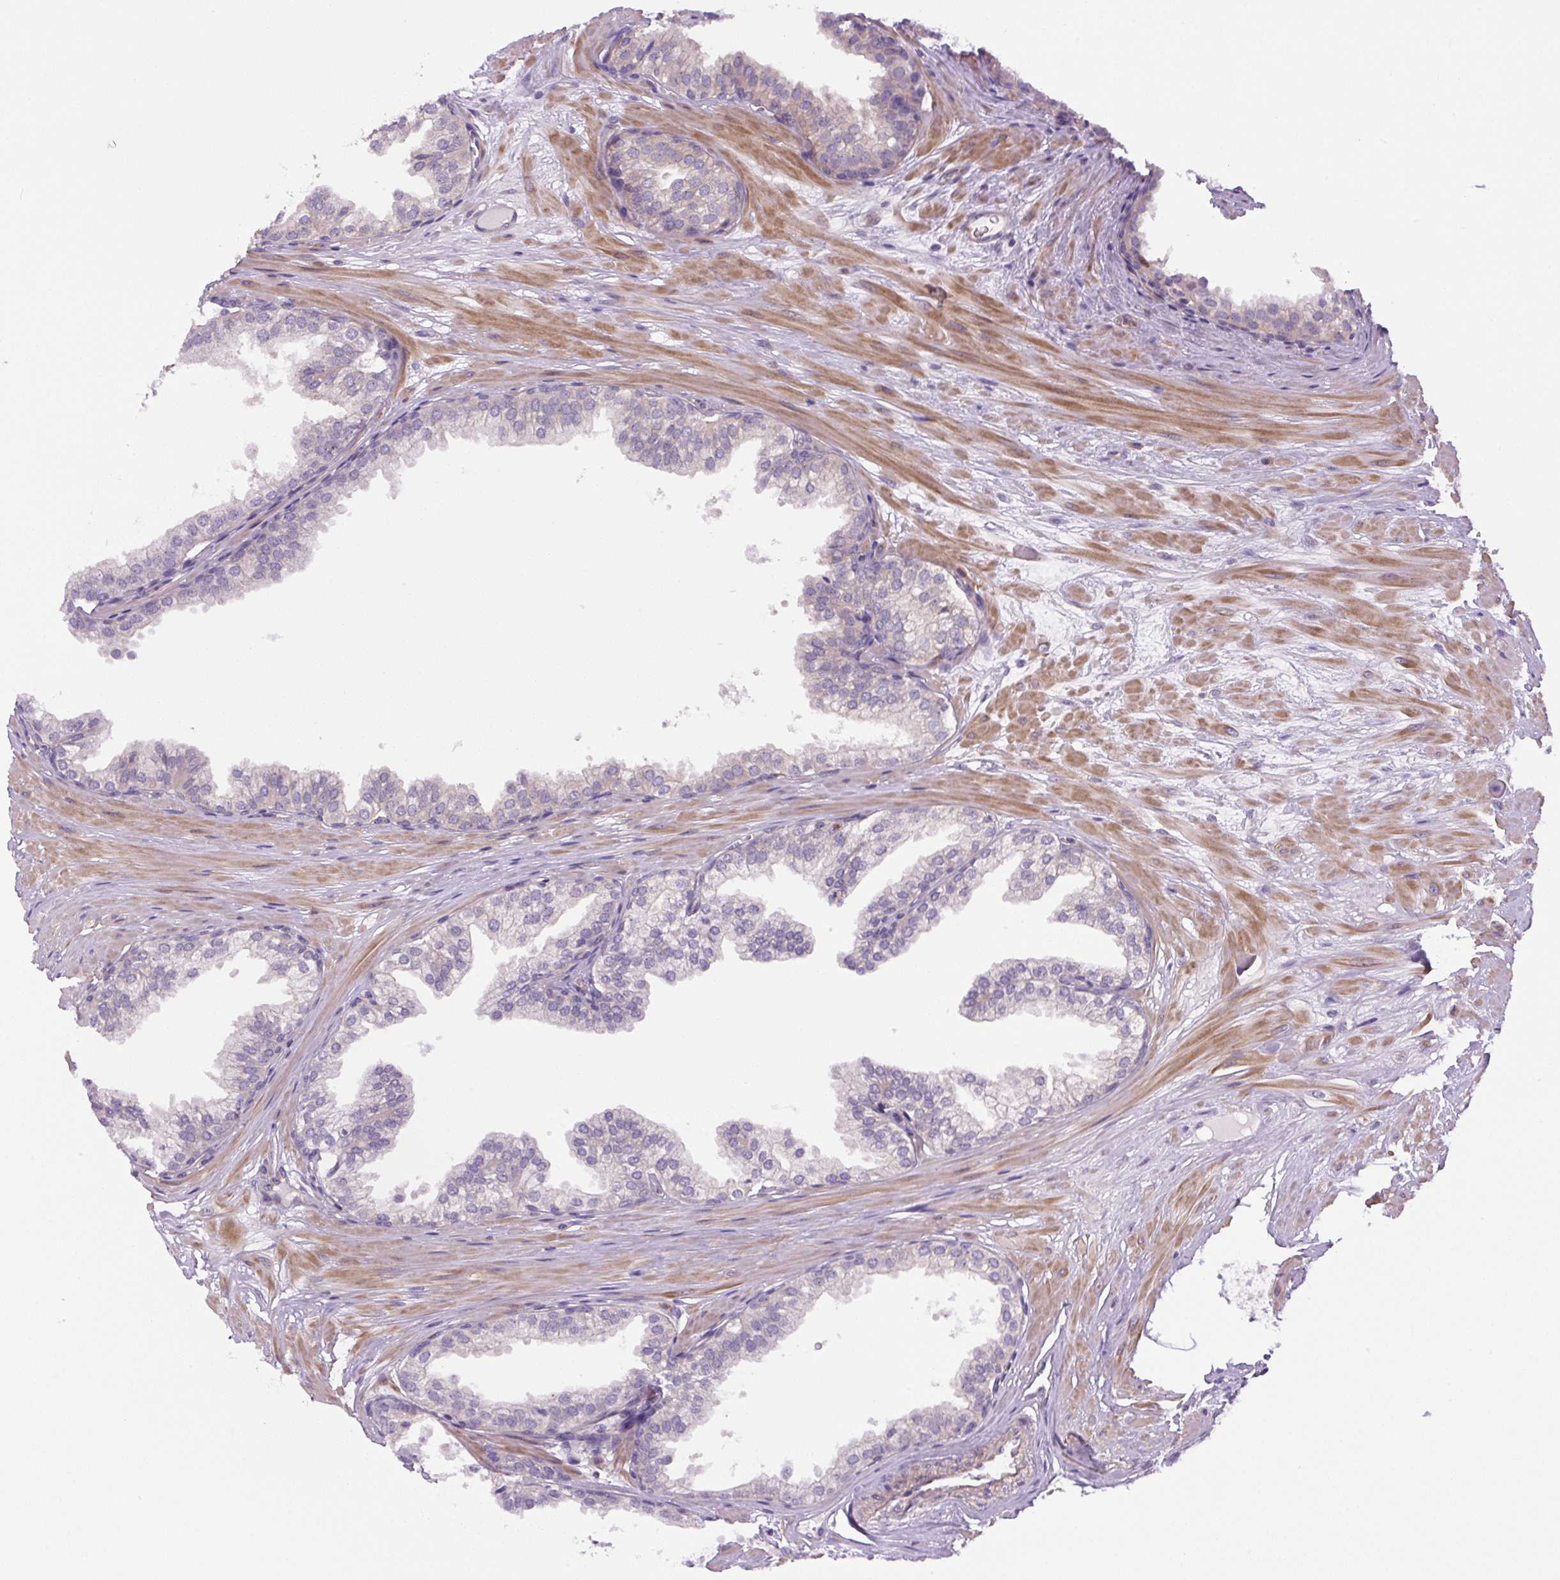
{"staining": {"intensity": "moderate", "quantity": "<25%", "location": "cytoplasmic/membranous"}, "tissue": "prostate", "cell_type": "Glandular cells", "image_type": "normal", "snomed": [{"axis": "morphology", "description": "Normal tissue, NOS"}, {"axis": "topography", "description": "Prostate"}, {"axis": "topography", "description": "Peripheral nerve tissue"}], "caption": "A high-resolution image shows immunohistochemistry staining of normal prostate, which exhibits moderate cytoplasmic/membranous expression in approximately <25% of glandular cells. Using DAB (brown) and hematoxylin (blue) stains, captured at high magnification using brightfield microscopy.", "gene": "KIFC1", "patient": {"sex": "male", "age": 55}}